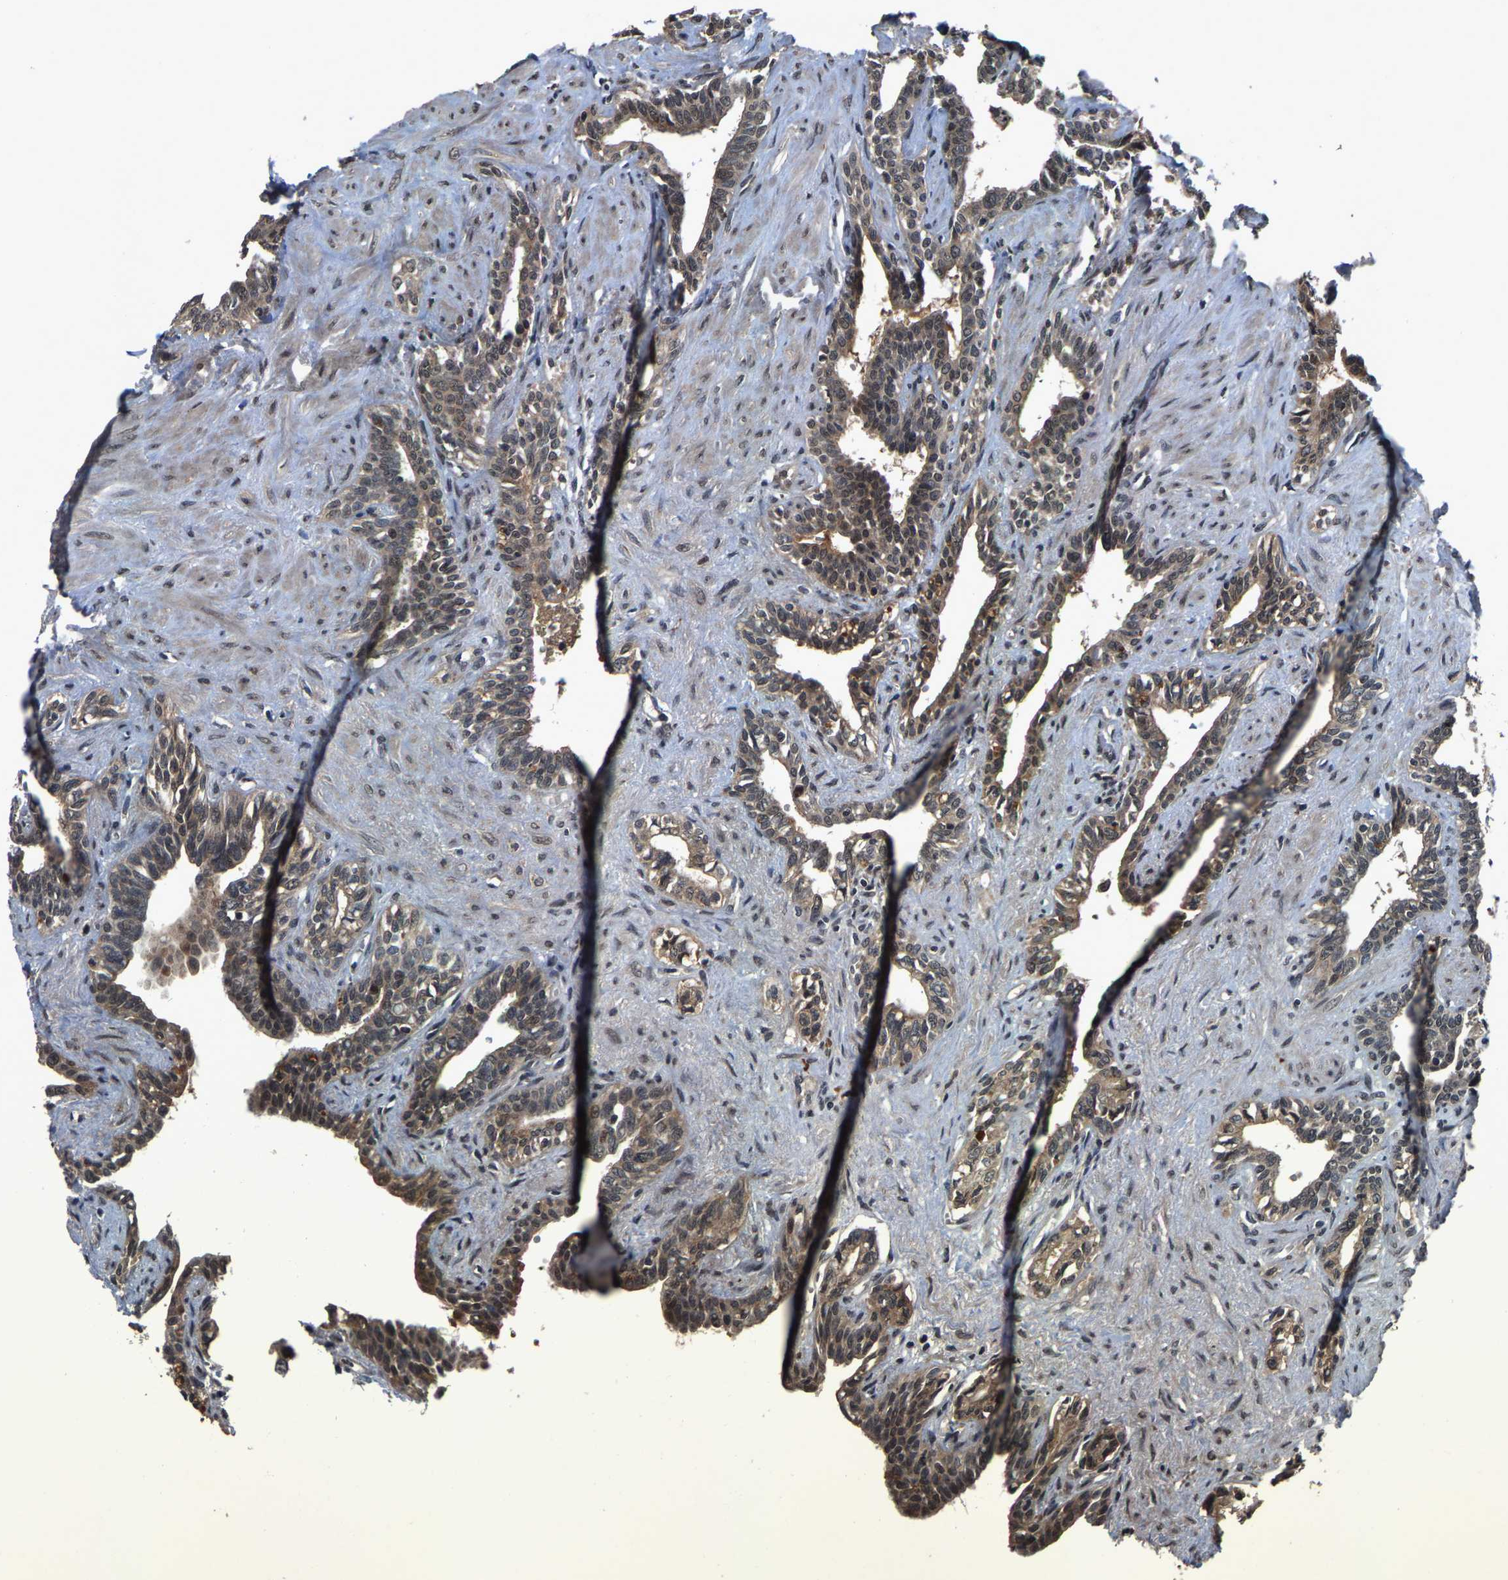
{"staining": {"intensity": "weak", "quantity": ">75%", "location": "cytoplasmic/membranous,nuclear"}, "tissue": "seminal vesicle", "cell_type": "Glandular cells", "image_type": "normal", "snomed": [{"axis": "morphology", "description": "Normal tissue, NOS"}, {"axis": "morphology", "description": "Adenocarcinoma, High grade"}, {"axis": "topography", "description": "Prostate"}, {"axis": "topography", "description": "Seminal veicle"}], "caption": "High-power microscopy captured an immunohistochemistry photomicrograph of normal seminal vesicle, revealing weak cytoplasmic/membranous,nuclear positivity in about >75% of glandular cells. (IHC, brightfield microscopy, high magnification).", "gene": "HUWE1", "patient": {"sex": "male", "age": 55}}